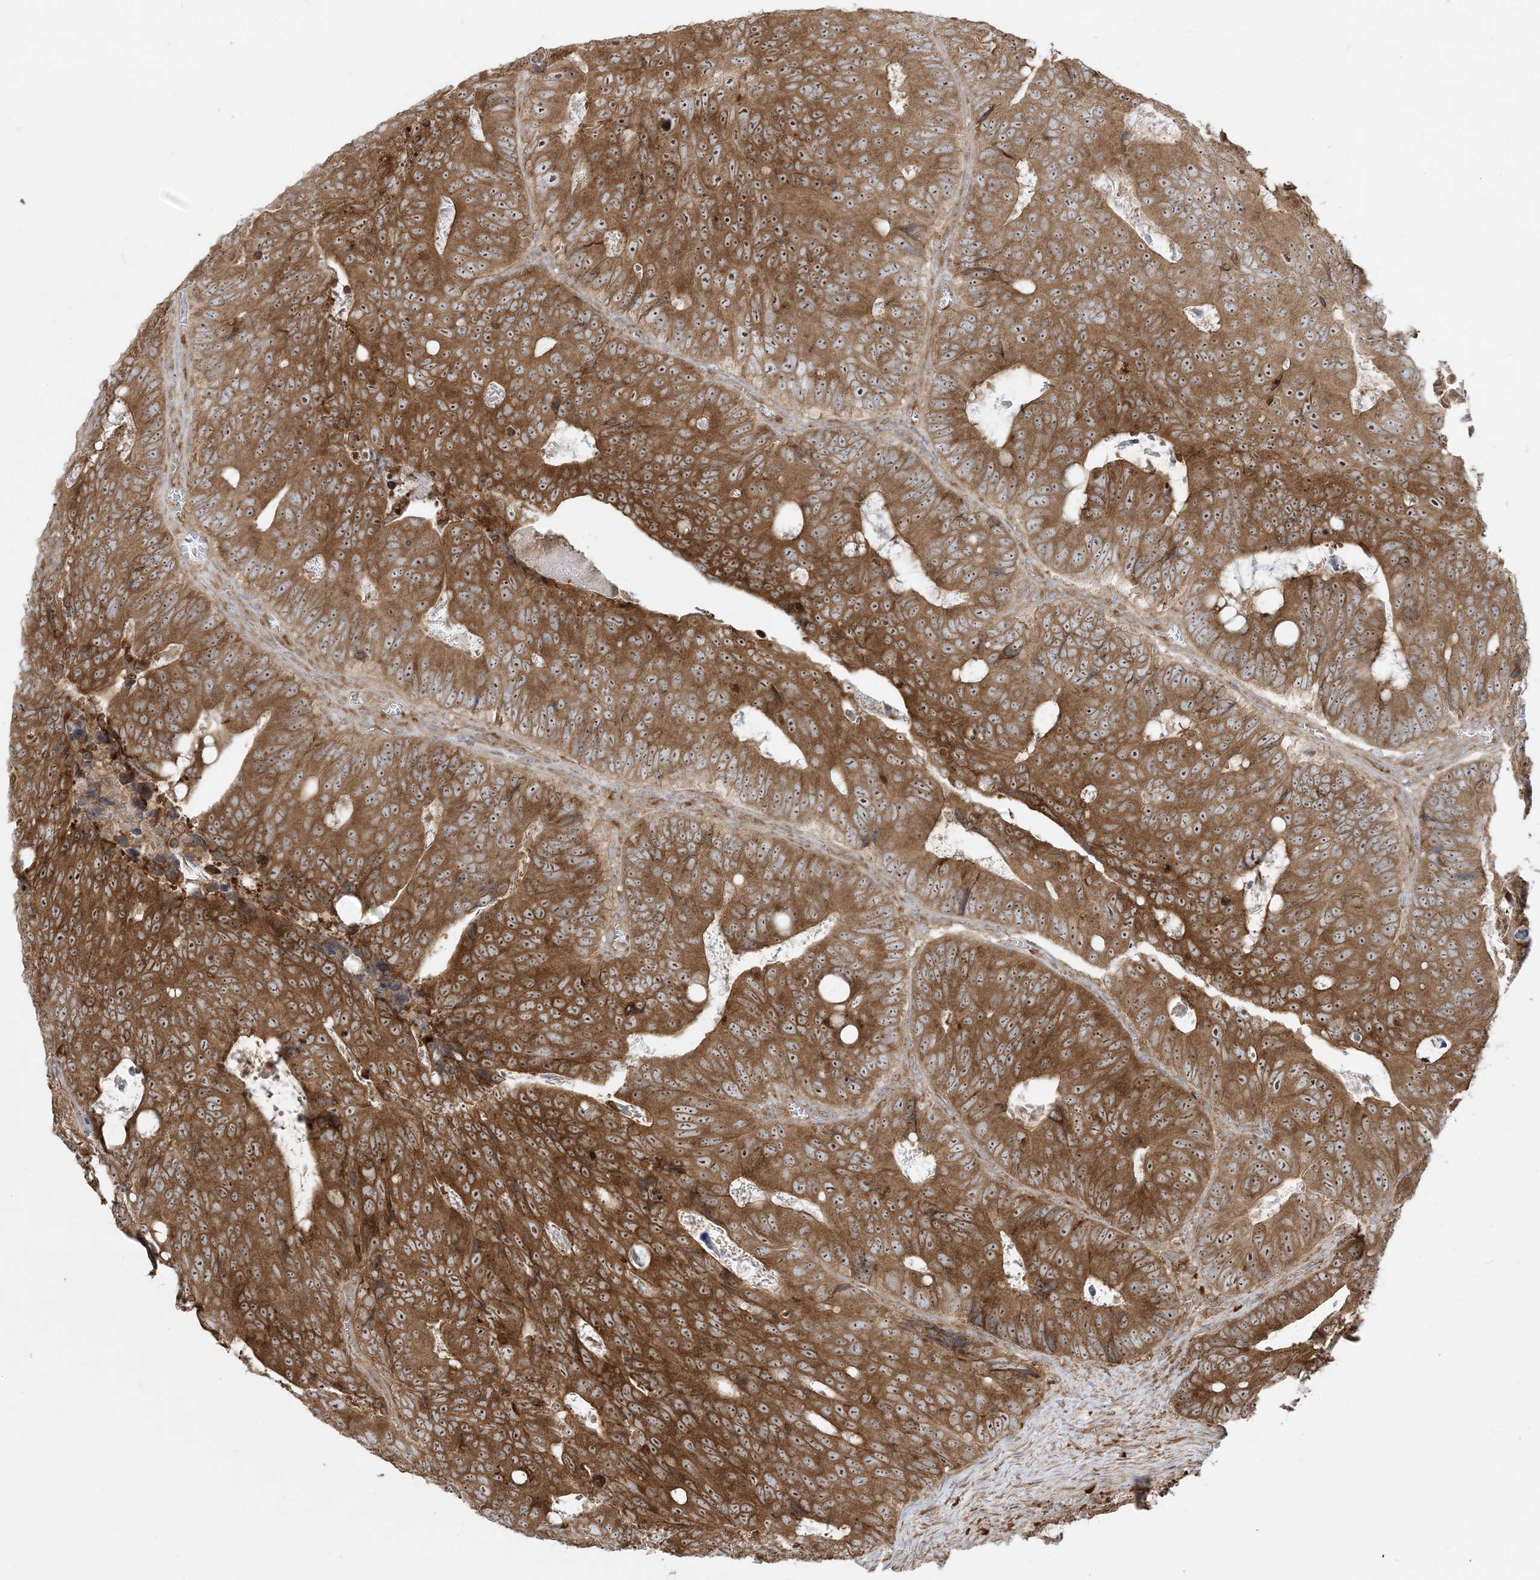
{"staining": {"intensity": "strong", "quantity": ">75%", "location": "cytoplasmic/membranous,nuclear"}, "tissue": "colorectal cancer", "cell_type": "Tumor cells", "image_type": "cancer", "snomed": [{"axis": "morphology", "description": "Adenocarcinoma, NOS"}, {"axis": "topography", "description": "Colon"}], "caption": "Colorectal cancer (adenocarcinoma) stained with a protein marker shows strong staining in tumor cells.", "gene": "SRP72", "patient": {"sex": "male", "age": 87}}